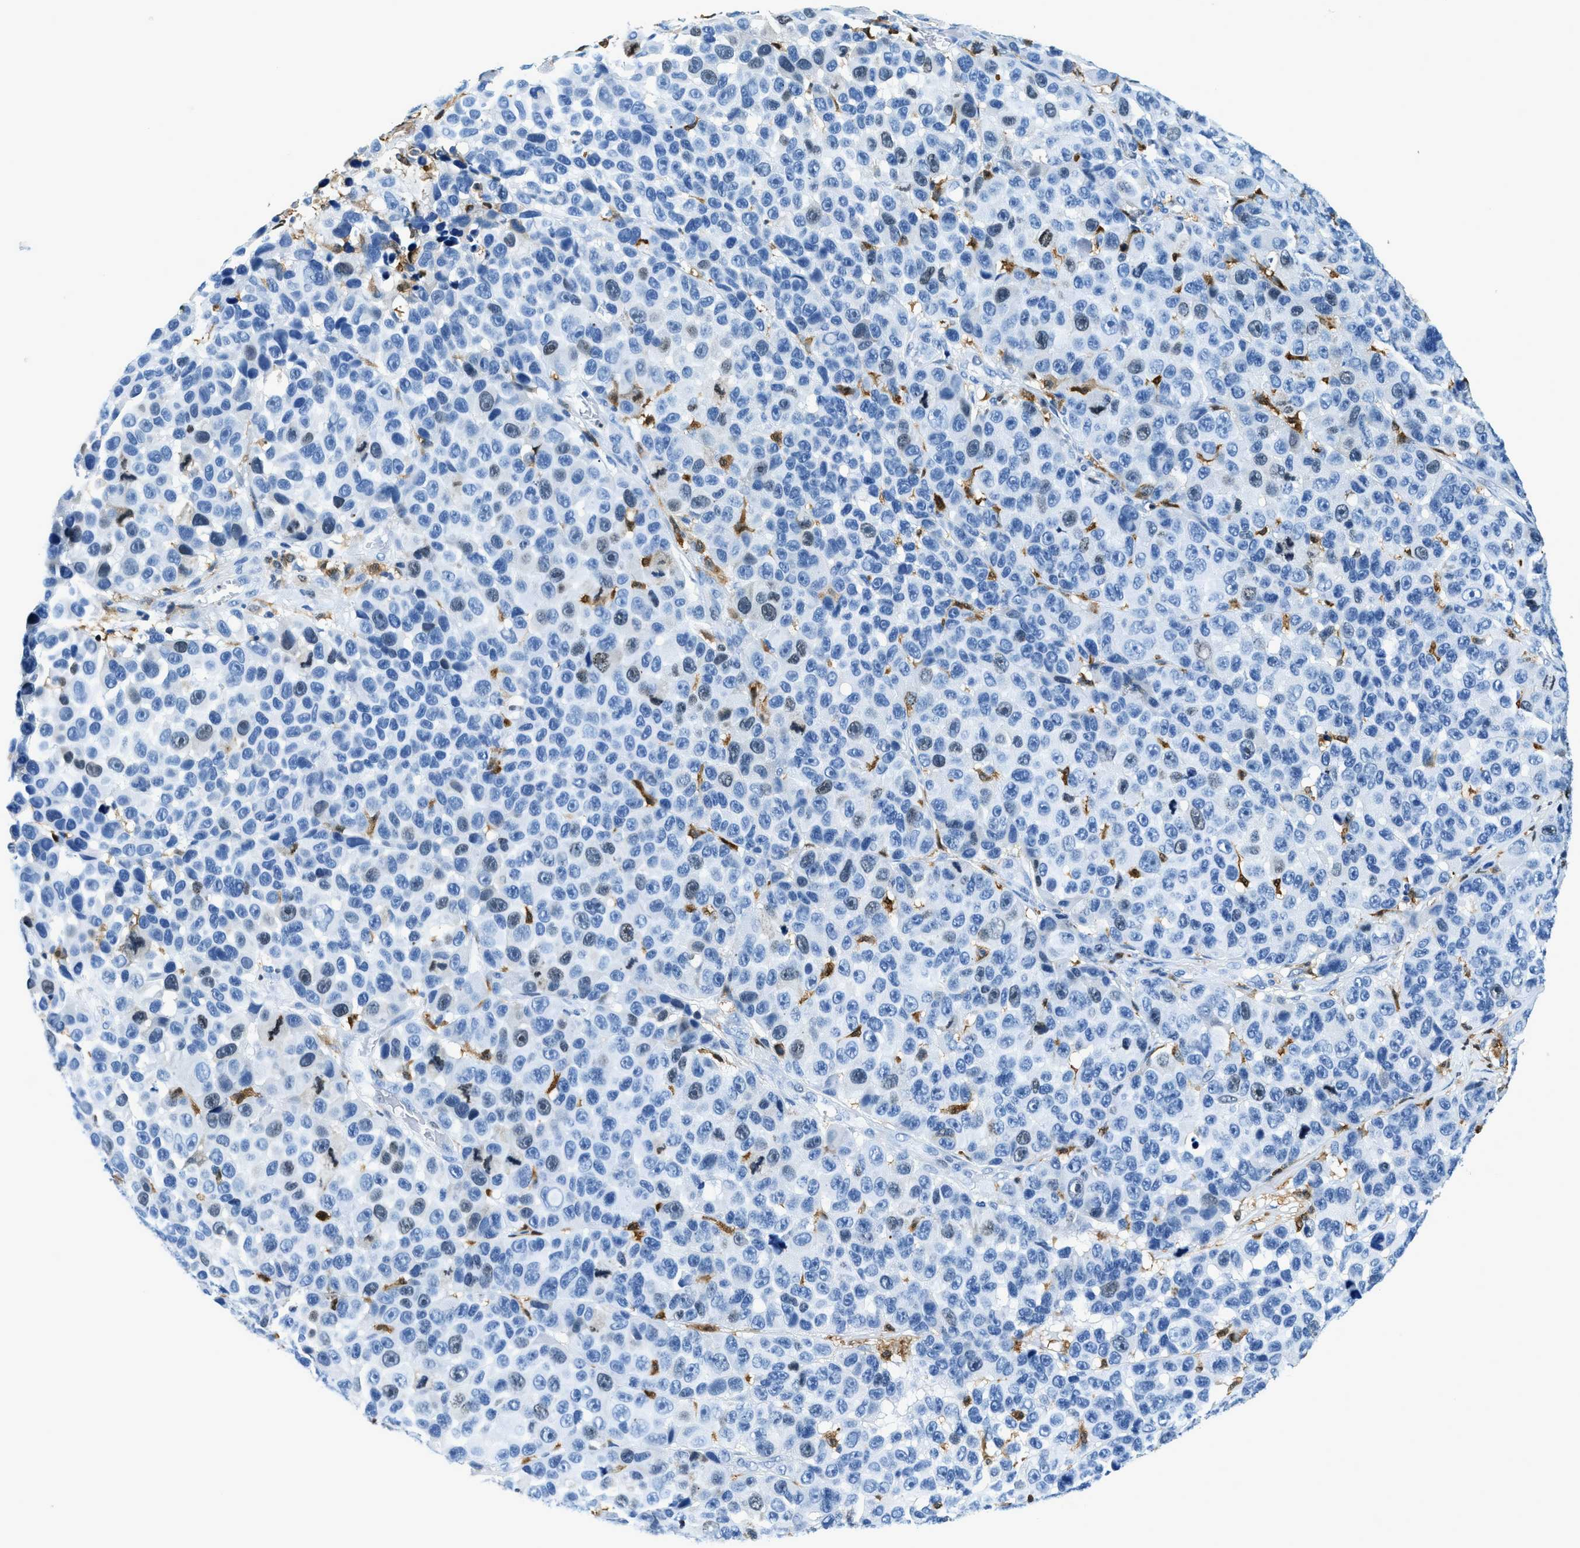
{"staining": {"intensity": "negative", "quantity": "none", "location": "none"}, "tissue": "melanoma", "cell_type": "Tumor cells", "image_type": "cancer", "snomed": [{"axis": "morphology", "description": "Malignant melanoma, NOS"}, {"axis": "topography", "description": "Skin"}], "caption": "Histopathology image shows no protein expression in tumor cells of malignant melanoma tissue. (DAB (3,3'-diaminobenzidine) immunohistochemistry (IHC) visualized using brightfield microscopy, high magnification).", "gene": "CAPG", "patient": {"sex": "male", "age": 53}}